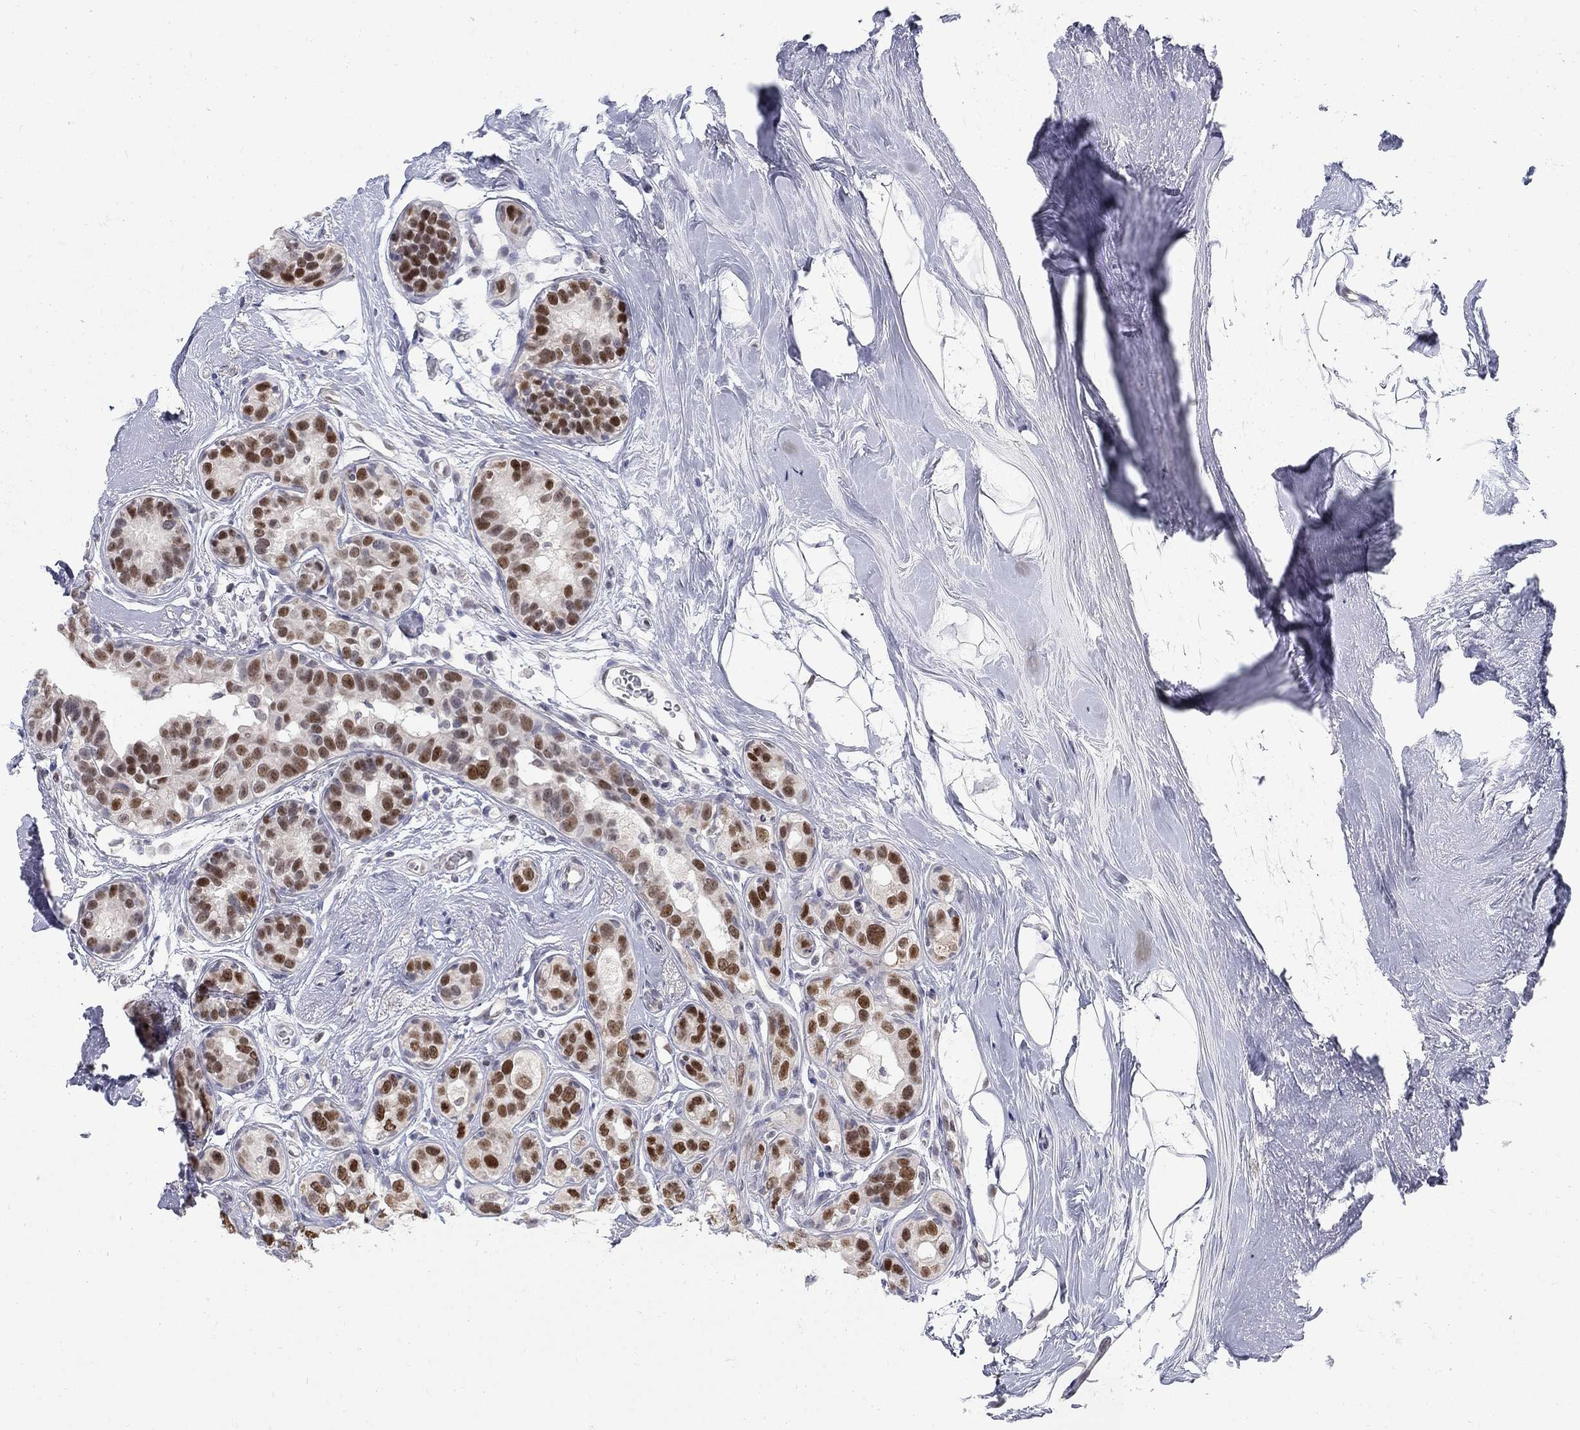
{"staining": {"intensity": "strong", "quantity": "25%-75%", "location": "nuclear"}, "tissue": "breast cancer", "cell_type": "Tumor cells", "image_type": "cancer", "snomed": [{"axis": "morphology", "description": "Duct carcinoma"}, {"axis": "topography", "description": "Breast"}], "caption": "Brown immunohistochemical staining in human breast cancer (intraductal carcinoma) shows strong nuclear positivity in about 25%-75% of tumor cells.", "gene": "GCFC2", "patient": {"sex": "female", "age": 55}}